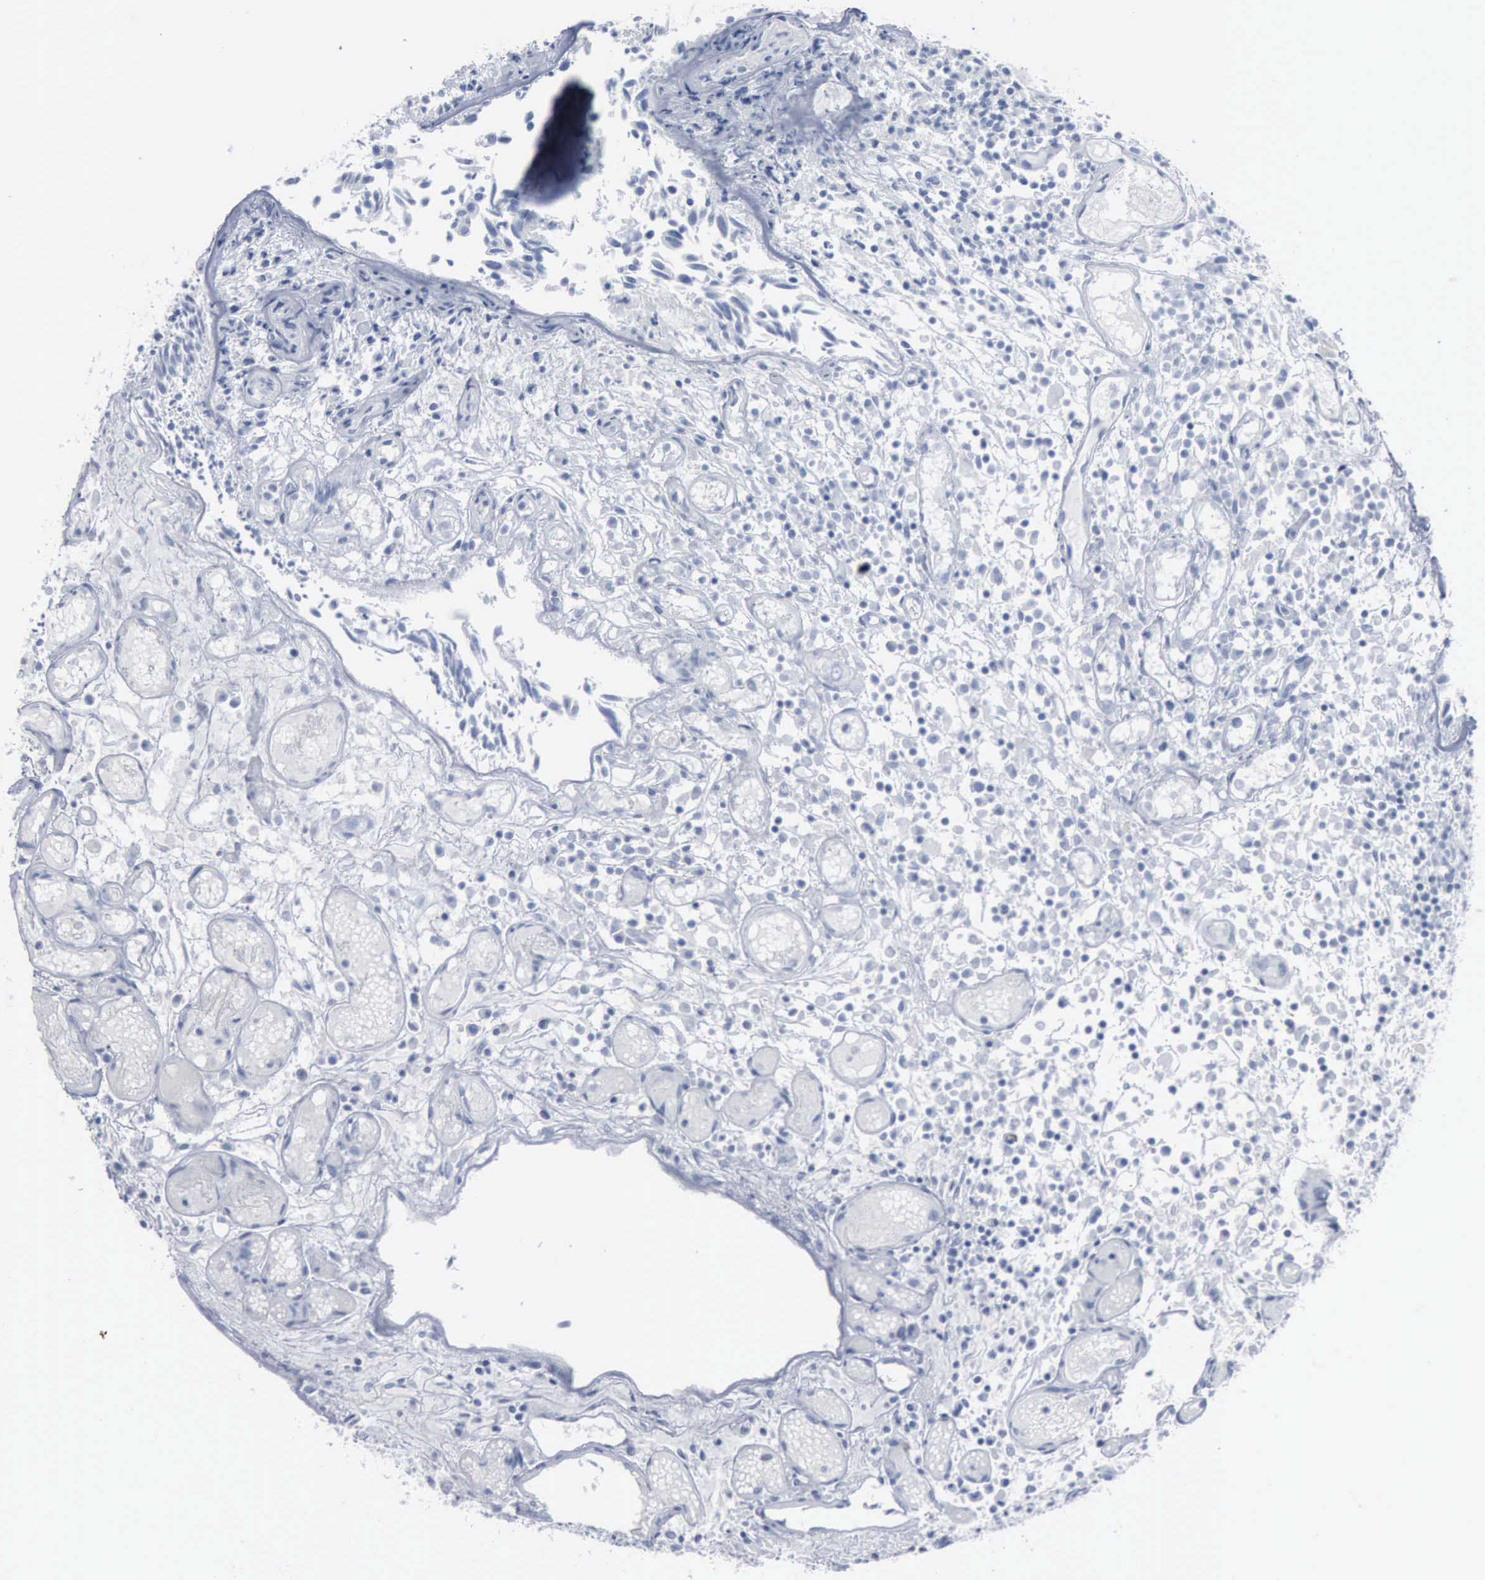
{"staining": {"intensity": "negative", "quantity": "none", "location": "none"}, "tissue": "urothelial cancer", "cell_type": "Tumor cells", "image_type": "cancer", "snomed": [{"axis": "morphology", "description": "Urothelial carcinoma, Low grade"}, {"axis": "topography", "description": "Urinary bladder"}], "caption": "Immunohistochemistry of urothelial cancer displays no staining in tumor cells.", "gene": "DMD", "patient": {"sex": "male", "age": 85}}